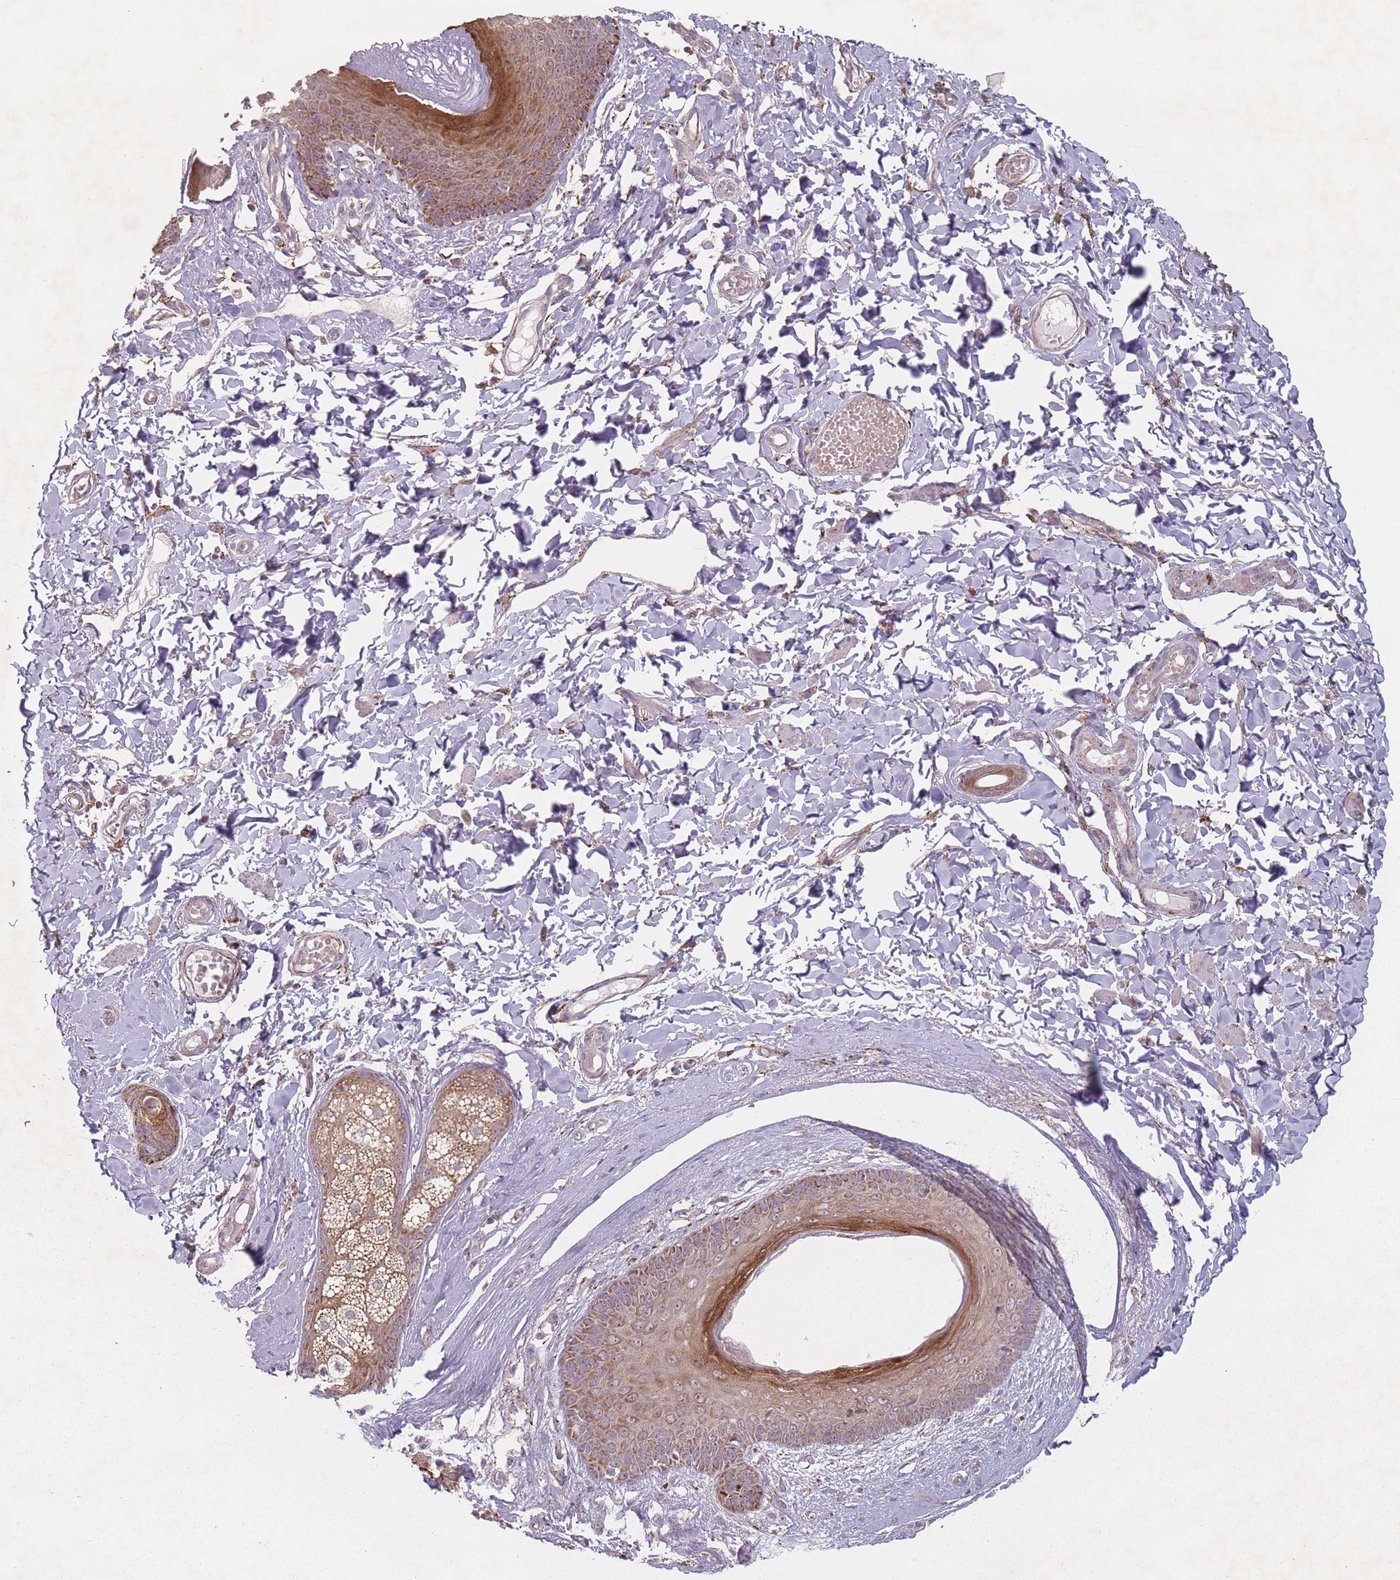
{"staining": {"intensity": "moderate", "quantity": ">75%", "location": "cytoplasmic/membranous"}, "tissue": "skin", "cell_type": "Epidermal cells", "image_type": "normal", "snomed": [{"axis": "morphology", "description": "Normal tissue, NOS"}, {"axis": "topography", "description": "Vulva"}], "caption": "Immunohistochemical staining of unremarkable human skin shows >75% levels of moderate cytoplasmic/membranous protein staining in approximately >75% of epidermal cells. The staining was performed using DAB (3,3'-diaminobenzidine), with brown indicating positive protein expression. Nuclei are stained blue with hematoxylin.", "gene": "OR10Q1", "patient": {"sex": "female", "age": 66}}